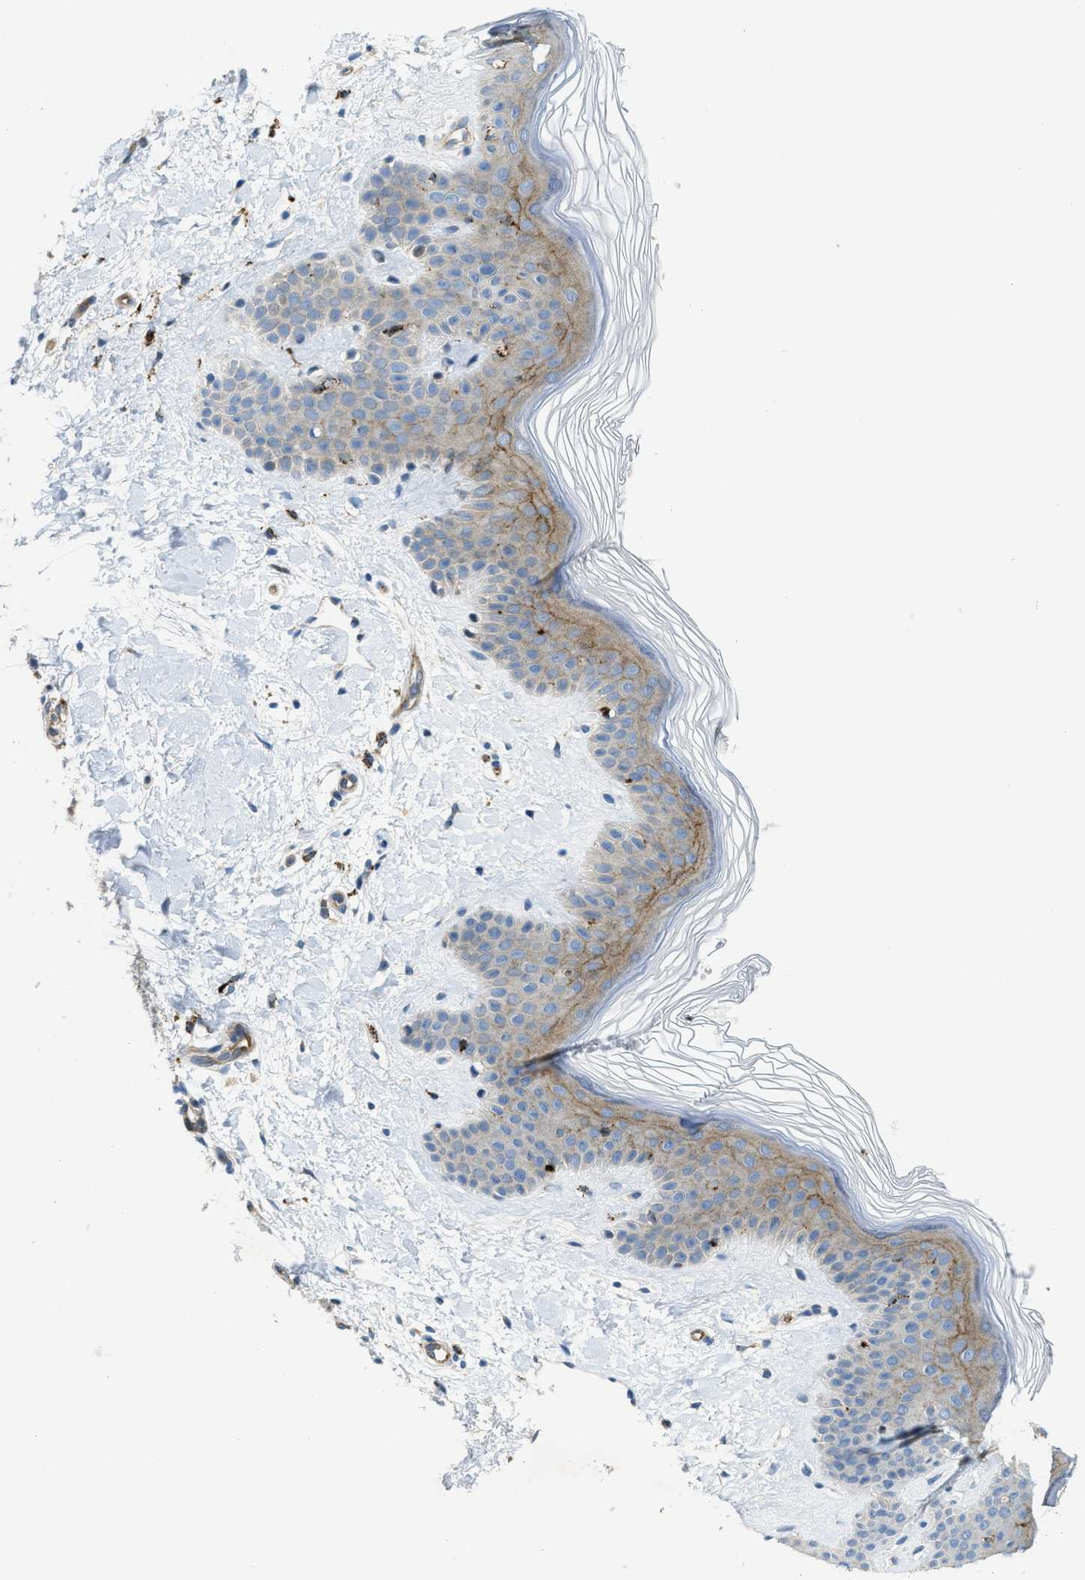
{"staining": {"intensity": "negative", "quantity": "none", "location": "none"}, "tissue": "skin", "cell_type": "Fibroblasts", "image_type": "normal", "snomed": [{"axis": "morphology", "description": "Normal tissue, NOS"}, {"axis": "morphology", "description": "Malignant melanoma, Metastatic site"}, {"axis": "topography", "description": "Skin"}], "caption": "This is an IHC photomicrograph of benign human skin. There is no staining in fibroblasts.", "gene": "KLHDC10", "patient": {"sex": "male", "age": 41}}